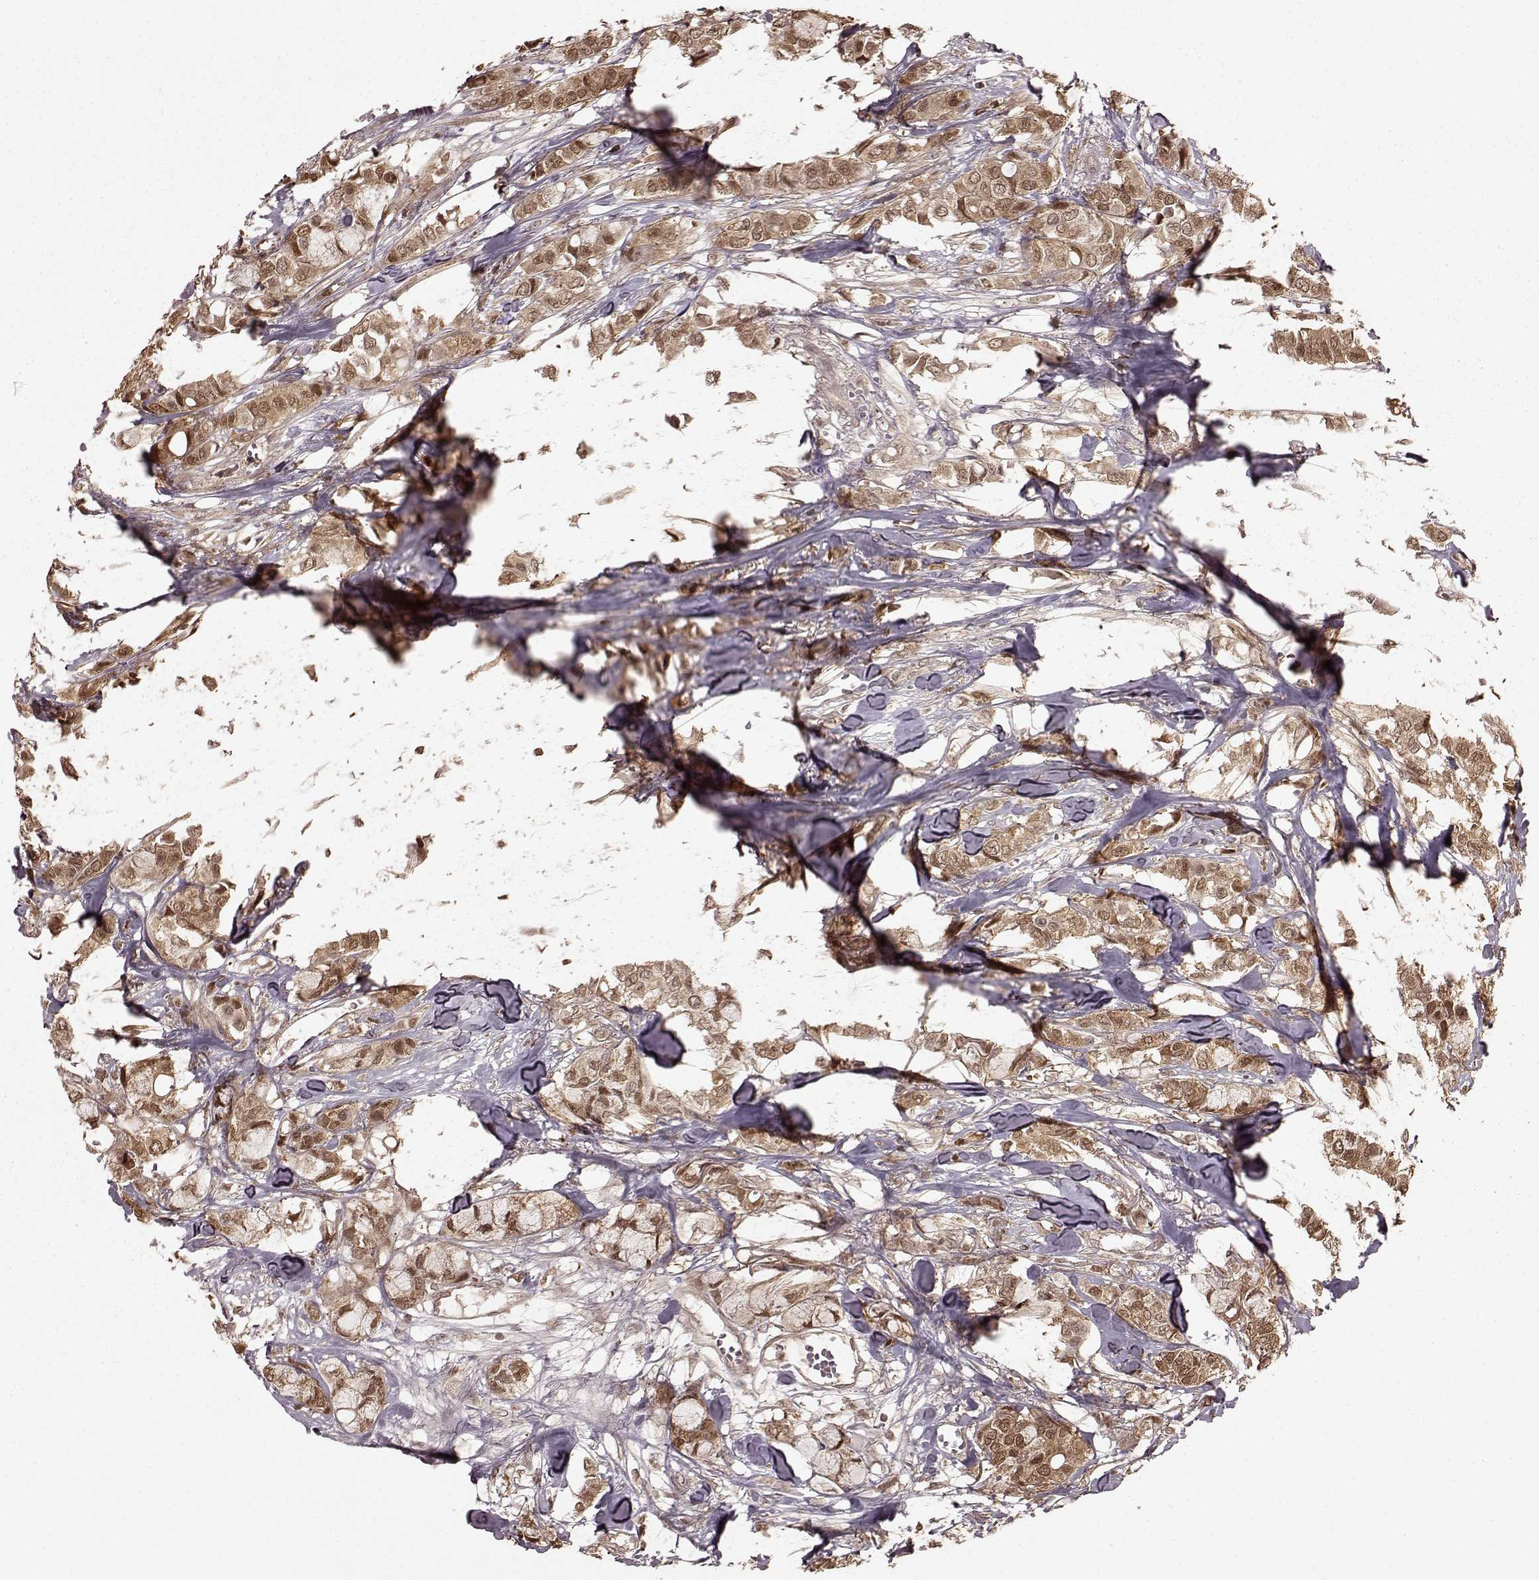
{"staining": {"intensity": "moderate", "quantity": "25%-75%", "location": "cytoplasmic/membranous,nuclear"}, "tissue": "breast cancer", "cell_type": "Tumor cells", "image_type": "cancer", "snomed": [{"axis": "morphology", "description": "Duct carcinoma"}, {"axis": "topography", "description": "Breast"}], "caption": "Tumor cells show medium levels of moderate cytoplasmic/membranous and nuclear expression in about 25%-75% of cells in breast invasive ductal carcinoma.", "gene": "GSS", "patient": {"sex": "female", "age": 85}}